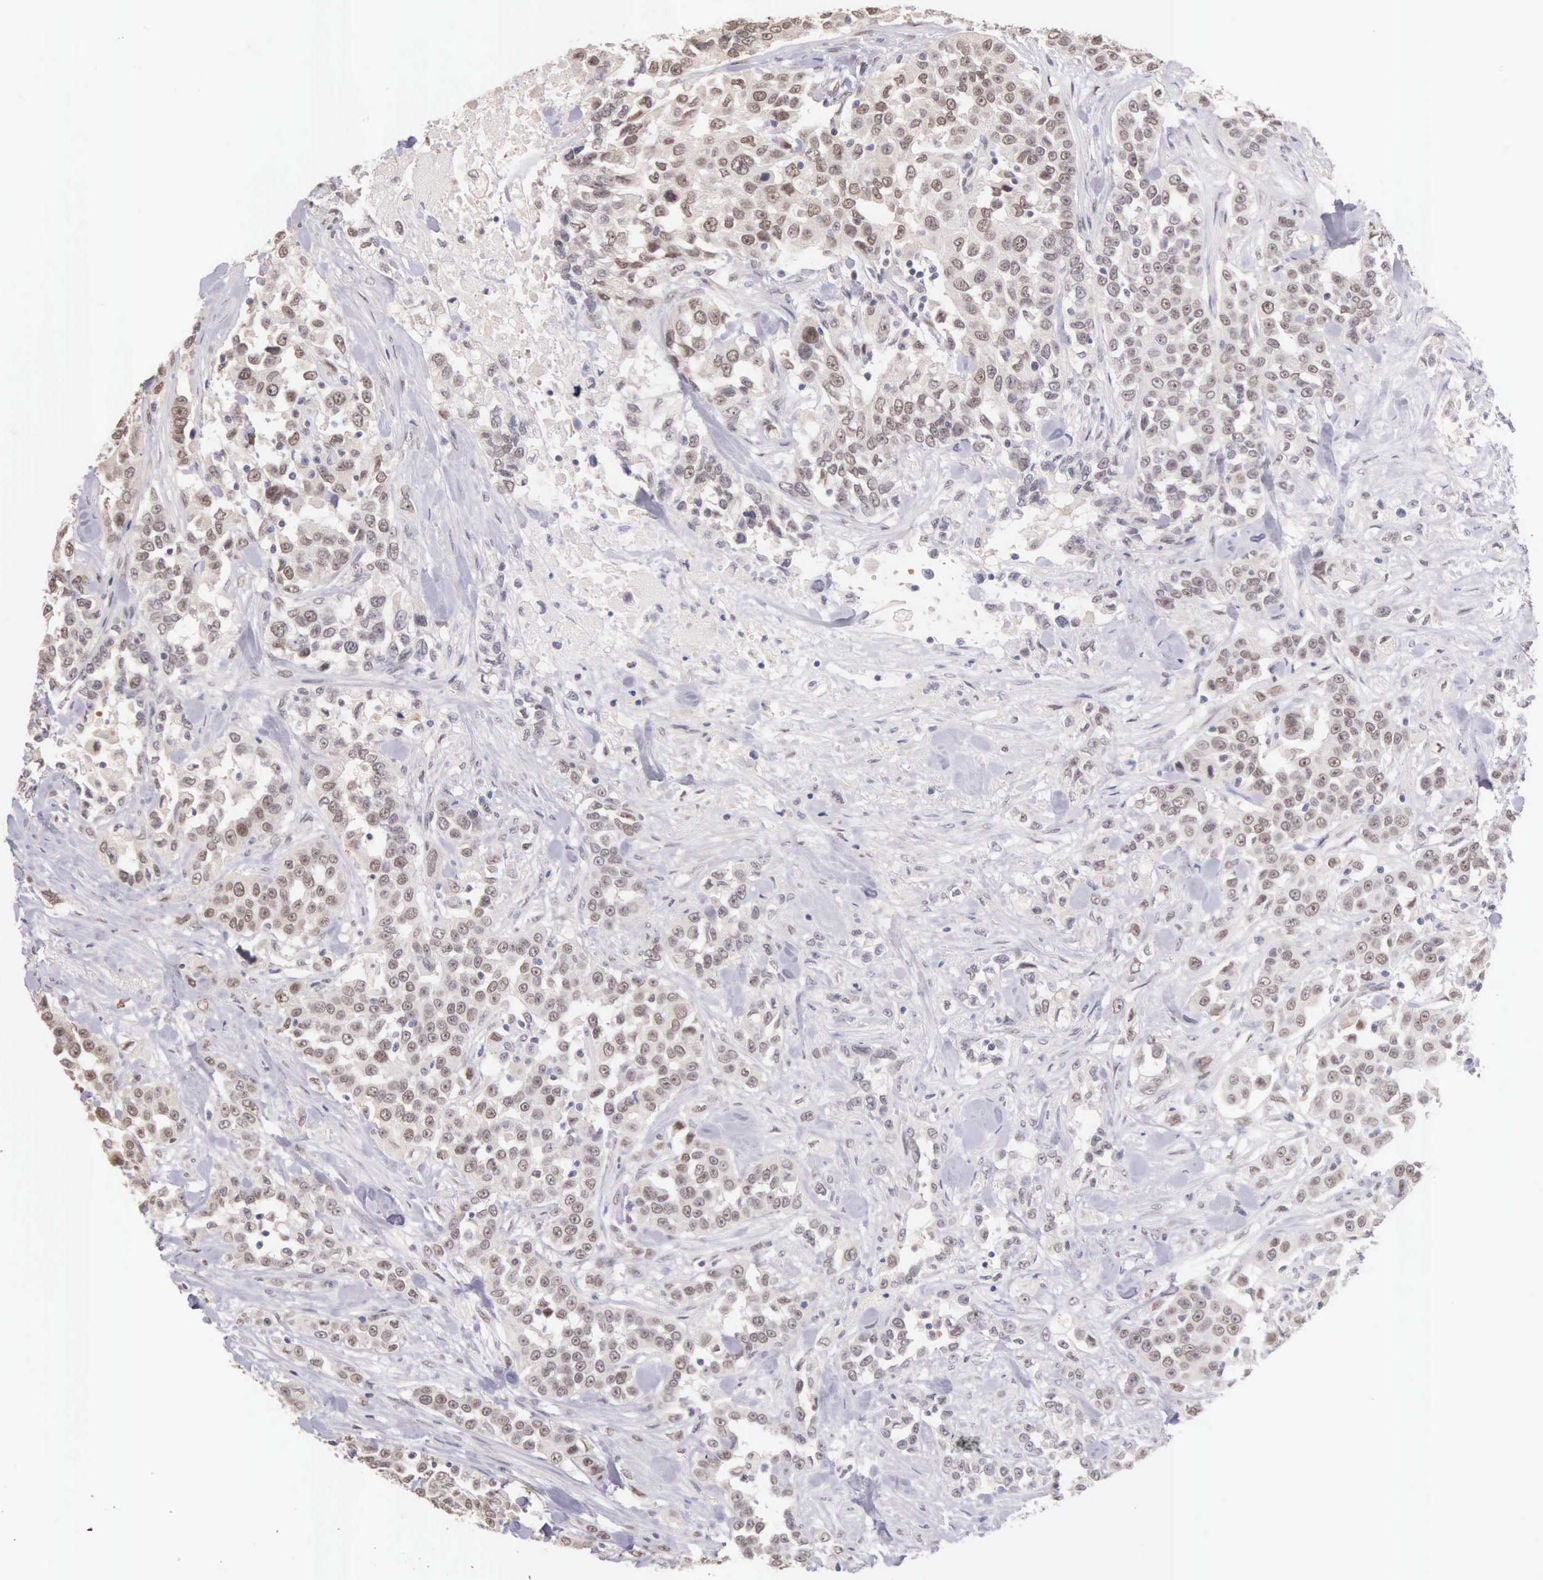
{"staining": {"intensity": "weak", "quantity": "<25%", "location": "nuclear"}, "tissue": "urothelial cancer", "cell_type": "Tumor cells", "image_type": "cancer", "snomed": [{"axis": "morphology", "description": "Urothelial carcinoma, High grade"}, {"axis": "topography", "description": "Urinary bladder"}], "caption": "IHC photomicrograph of neoplastic tissue: human urothelial carcinoma (high-grade) stained with DAB reveals no significant protein staining in tumor cells.", "gene": "HMGXB4", "patient": {"sex": "female", "age": 80}}